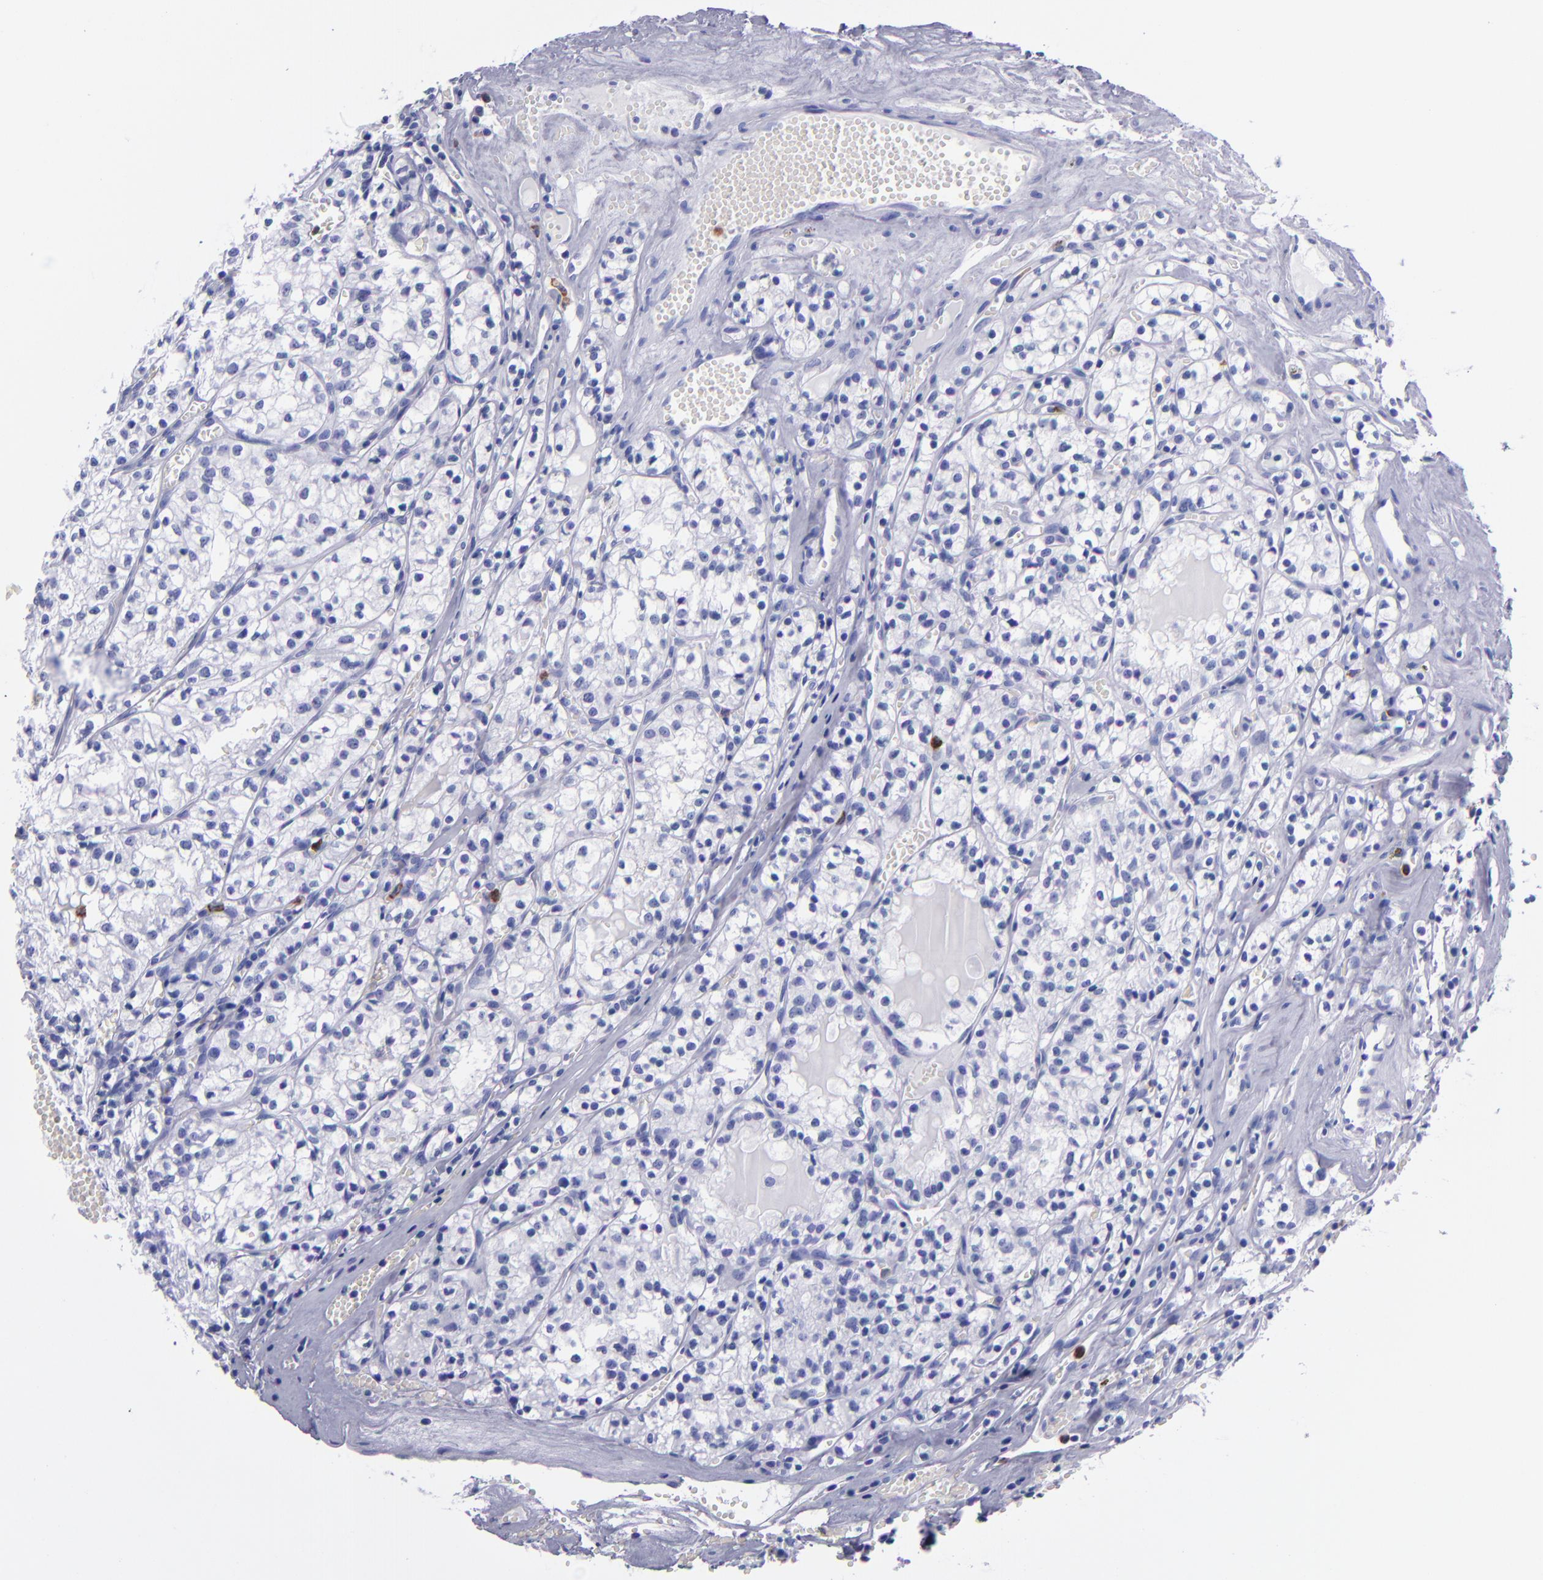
{"staining": {"intensity": "negative", "quantity": "none", "location": "none"}, "tissue": "renal cancer", "cell_type": "Tumor cells", "image_type": "cancer", "snomed": [{"axis": "morphology", "description": "Adenocarcinoma, NOS"}, {"axis": "topography", "description": "Kidney"}], "caption": "The immunohistochemistry histopathology image has no significant positivity in tumor cells of renal cancer tissue.", "gene": "CR1", "patient": {"sex": "male", "age": 61}}